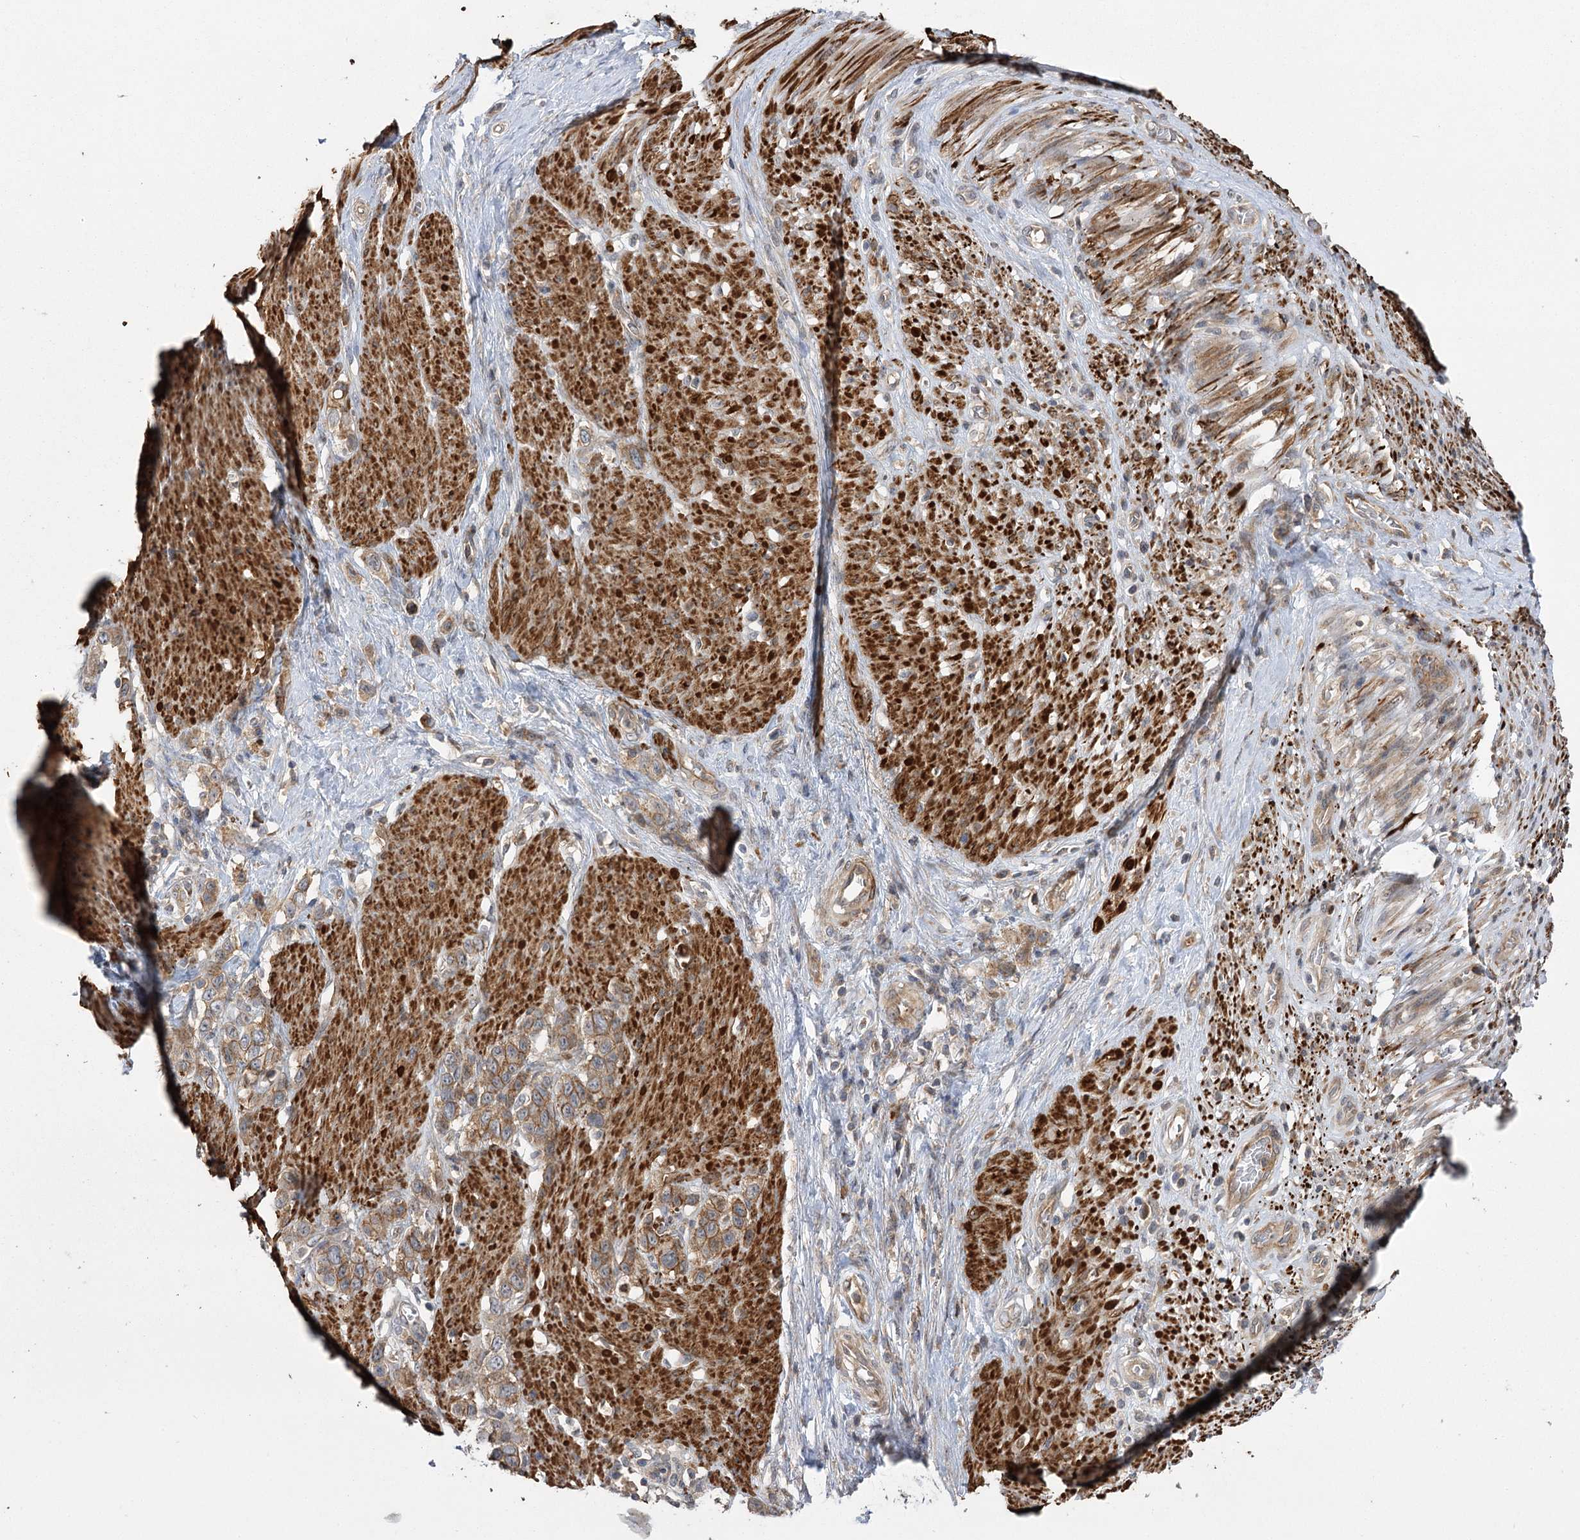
{"staining": {"intensity": "moderate", "quantity": ">75%", "location": "cytoplasmic/membranous"}, "tissue": "stomach cancer", "cell_type": "Tumor cells", "image_type": "cancer", "snomed": [{"axis": "morphology", "description": "Adenocarcinoma, NOS"}, {"axis": "morphology", "description": "Adenocarcinoma, High grade"}, {"axis": "topography", "description": "Stomach, upper"}, {"axis": "topography", "description": "Stomach, lower"}], "caption": "IHC photomicrograph of neoplastic tissue: stomach cancer (adenocarcinoma (high-grade)) stained using immunohistochemistry (IHC) reveals medium levels of moderate protein expression localized specifically in the cytoplasmic/membranous of tumor cells, appearing as a cytoplasmic/membranous brown color.", "gene": "KCNN2", "patient": {"sex": "female", "age": 65}}